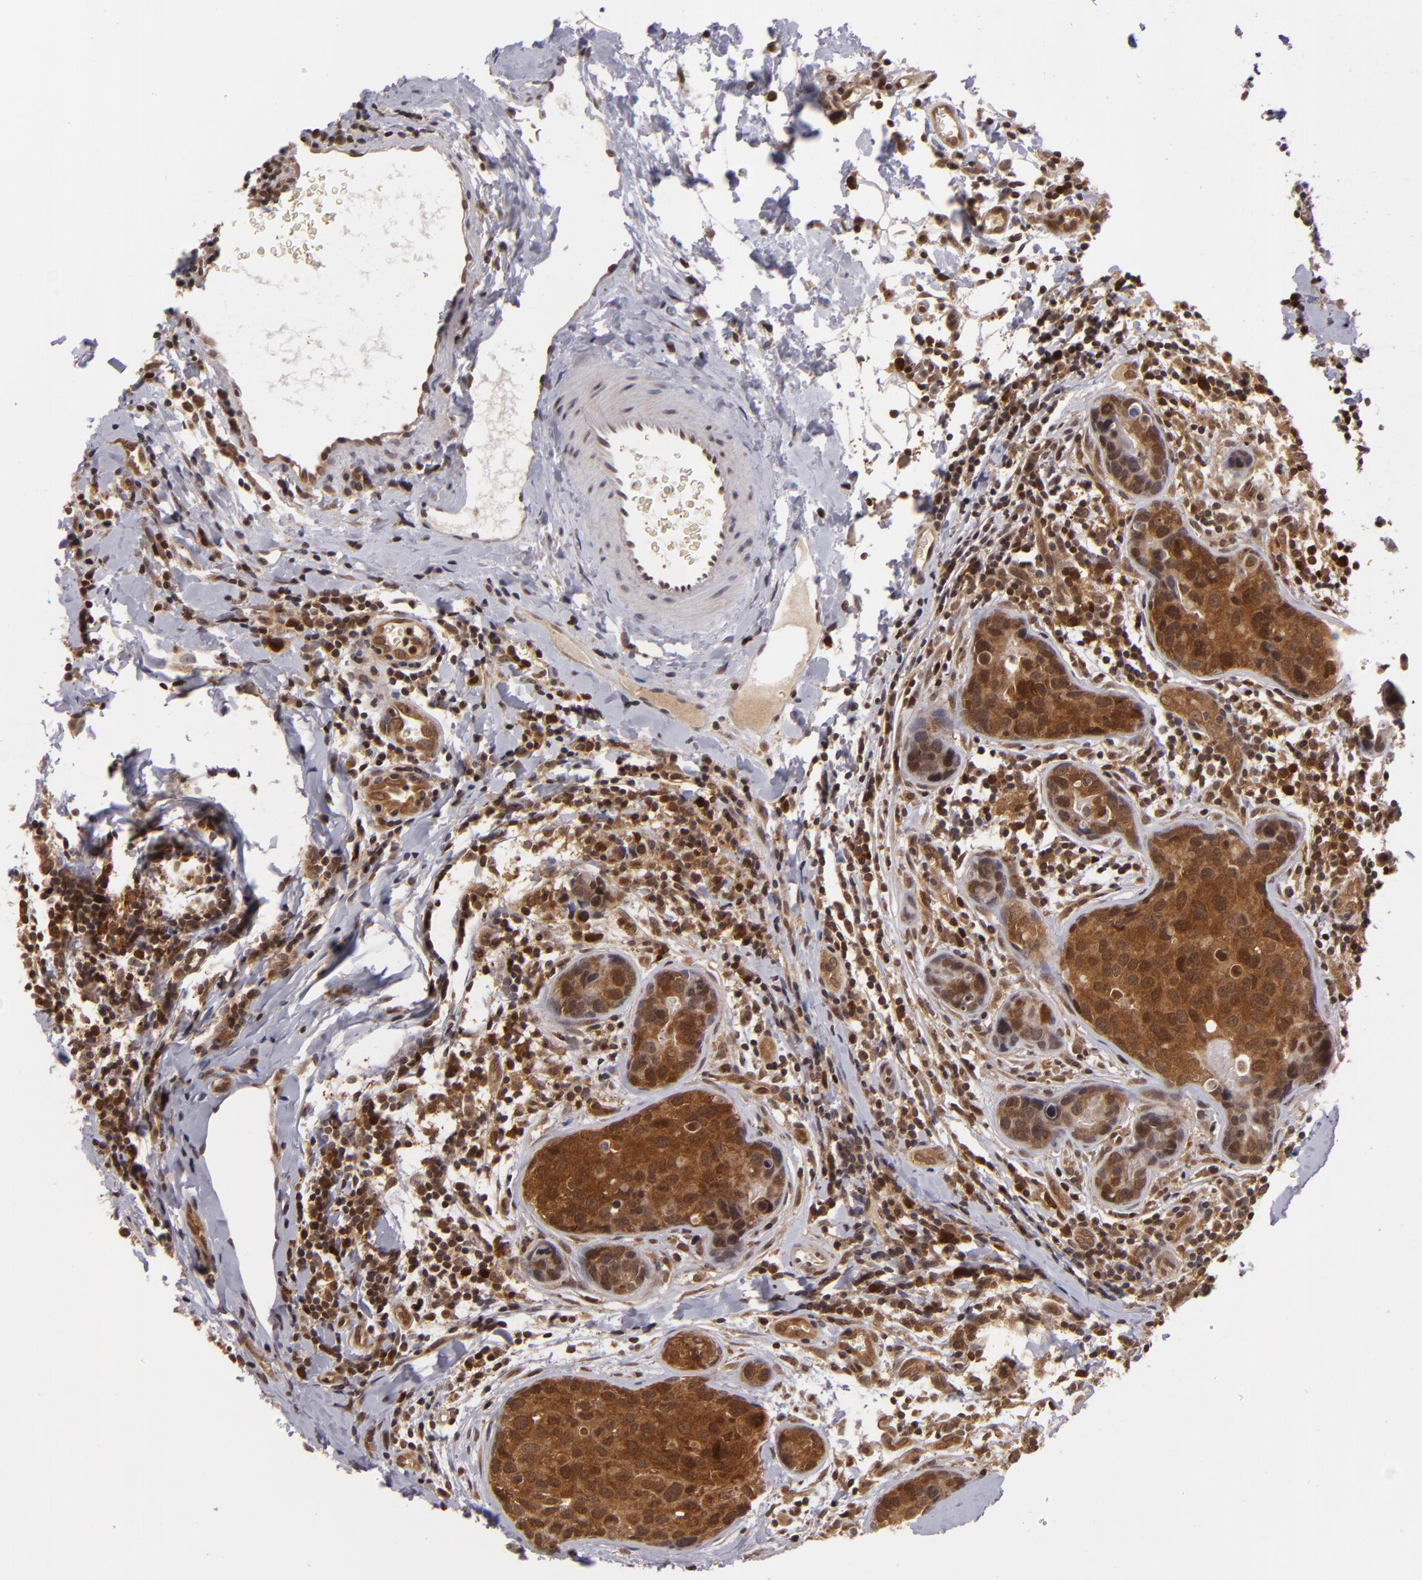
{"staining": {"intensity": "strong", "quantity": ">75%", "location": "cytoplasmic/membranous,nuclear"}, "tissue": "breast cancer", "cell_type": "Tumor cells", "image_type": "cancer", "snomed": [{"axis": "morphology", "description": "Duct carcinoma"}, {"axis": "topography", "description": "Breast"}], "caption": "Strong cytoplasmic/membranous and nuclear positivity for a protein is identified in approximately >75% of tumor cells of infiltrating ductal carcinoma (breast) using immunohistochemistry (IHC).", "gene": "ZBTB33", "patient": {"sex": "female", "age": 24}}